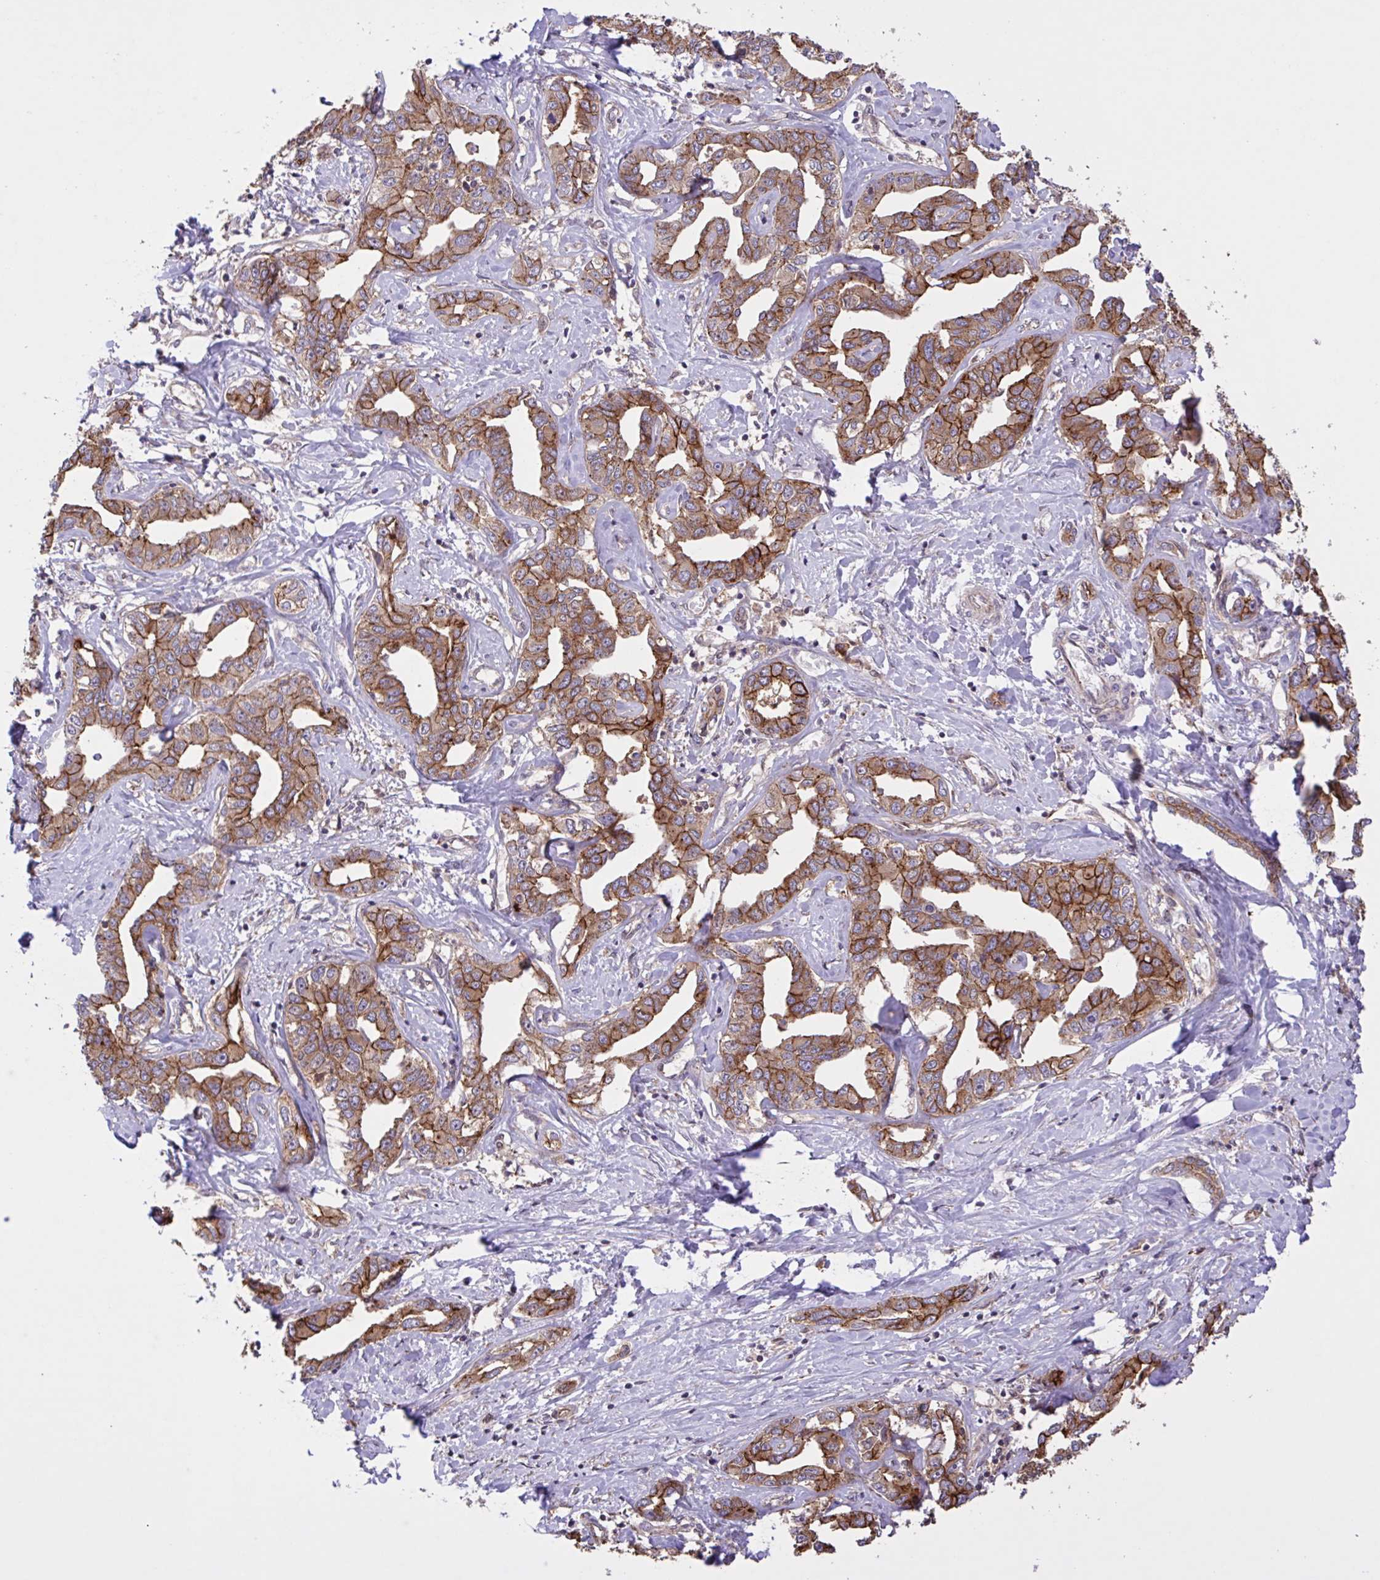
{"staining": {"intensity": "moderate", "quantity": ">75%", "location": "cytoplasmic/membranous"}, "tissue": "liver cancer", "cell_type": "Tumor cells", "image_type": "cancer", "snomed": [{"axis": "morphology", "description": "Cholangiocarcinoma"}, {"axis": "topography", "description": "Liver"}], "caption": "Immunohistochemical staining of liver cancer shows medium levels of moderate cytoplasmic/membranous staining in approximately >75% of tumor cells. (Brightfield microscopy of DAB IHC at high magnification).", "gene": "INTS10", "patient": {"sex": "male", "age": 59}}